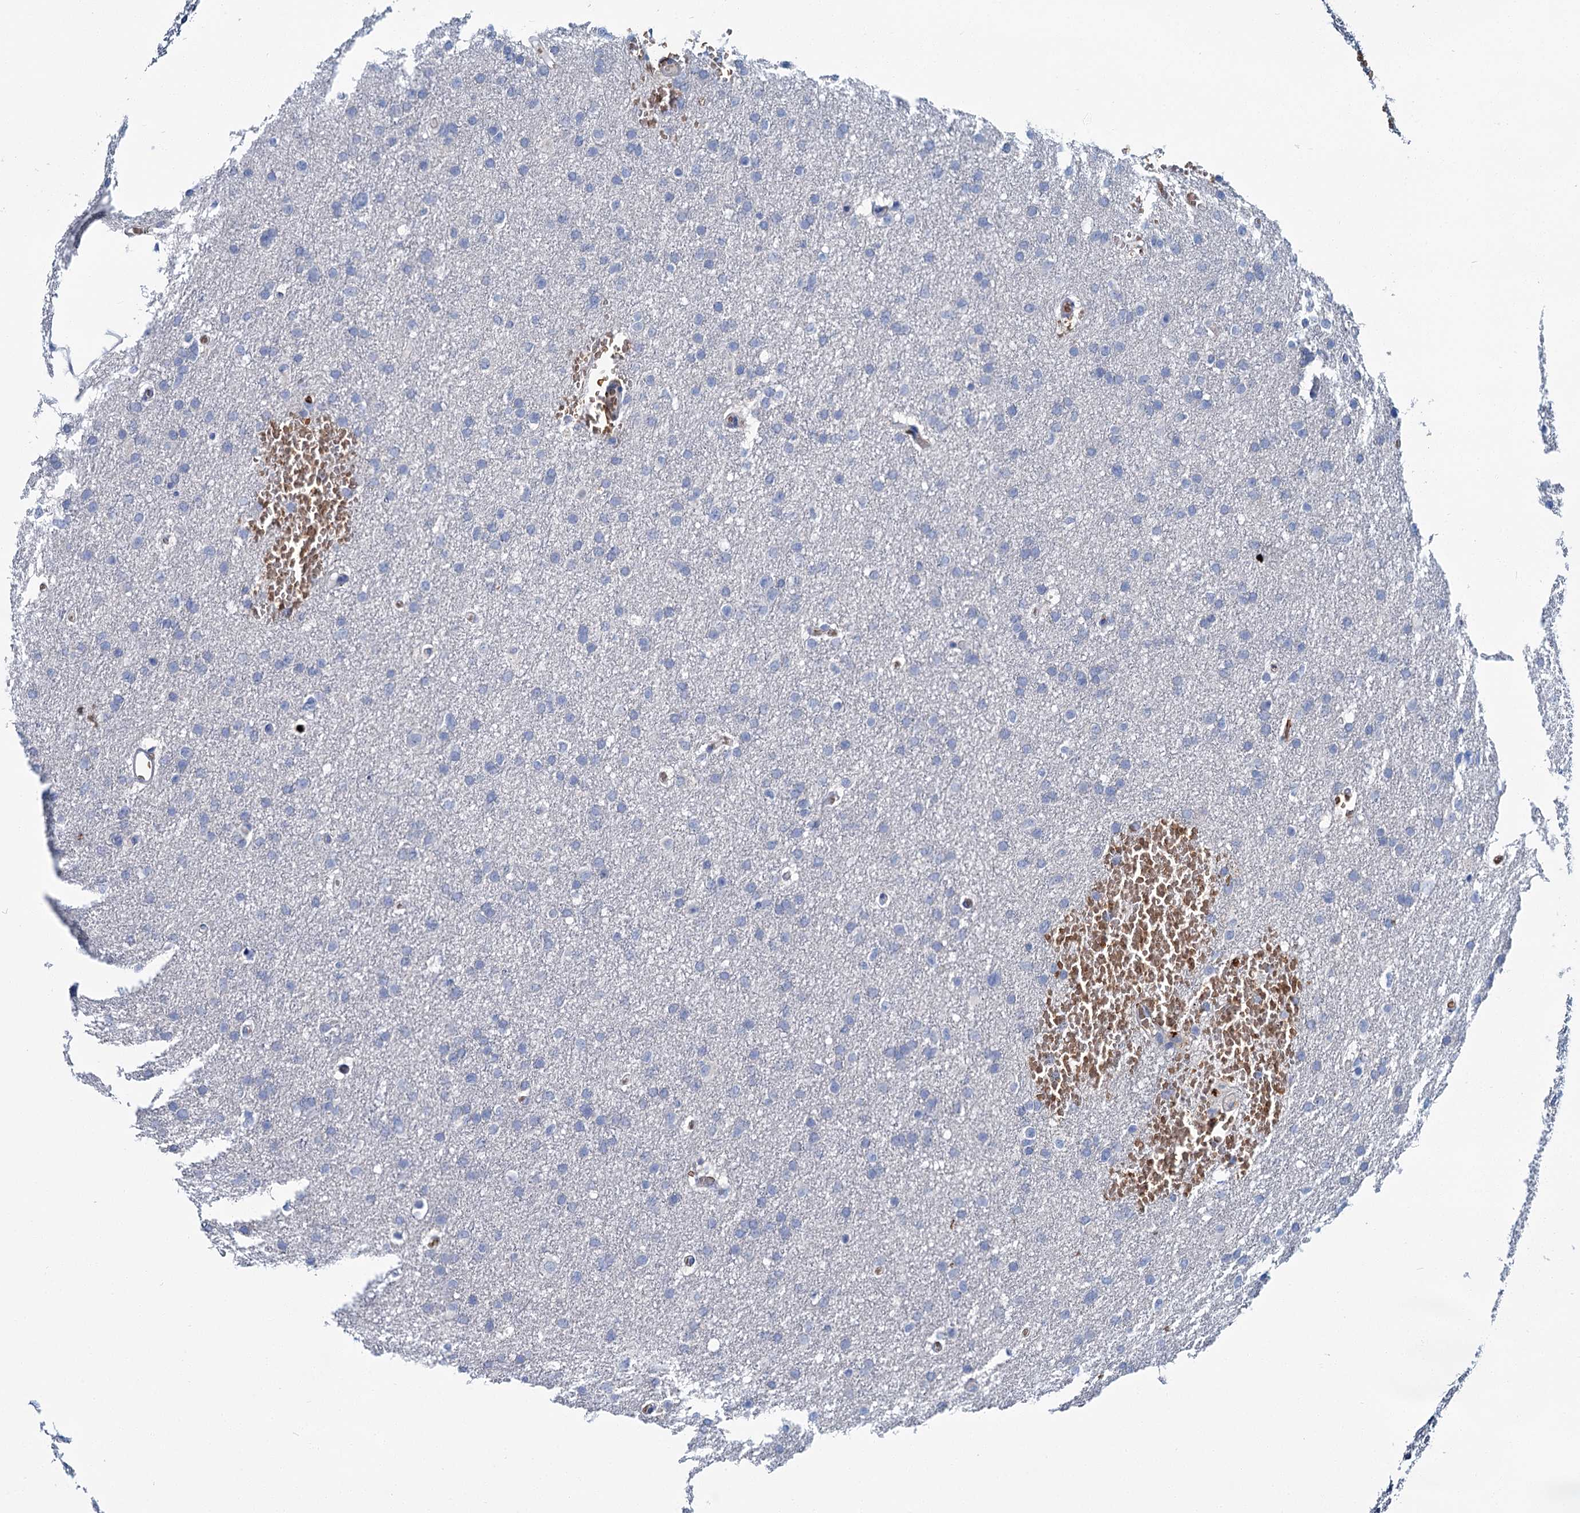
{"staining": {"intensity": "negative", "quantity": "none", "location": "none"}, "tissue": "glioma", "cell_type": "Tumor cells", "image_type": "cancer", "snomed": [{"axis": "morphology", "description": "Glioma, malignant, High grade"}, {"axis": "topography", "description": "Cerebral cortex"}], "caption": "DAB immunohistochemical staining of malignant high-grade glioma demonstrates no significant positivity in tumor cells.", "gene": "ATG2A", "patient": {"sex": "female", "age": 36}}